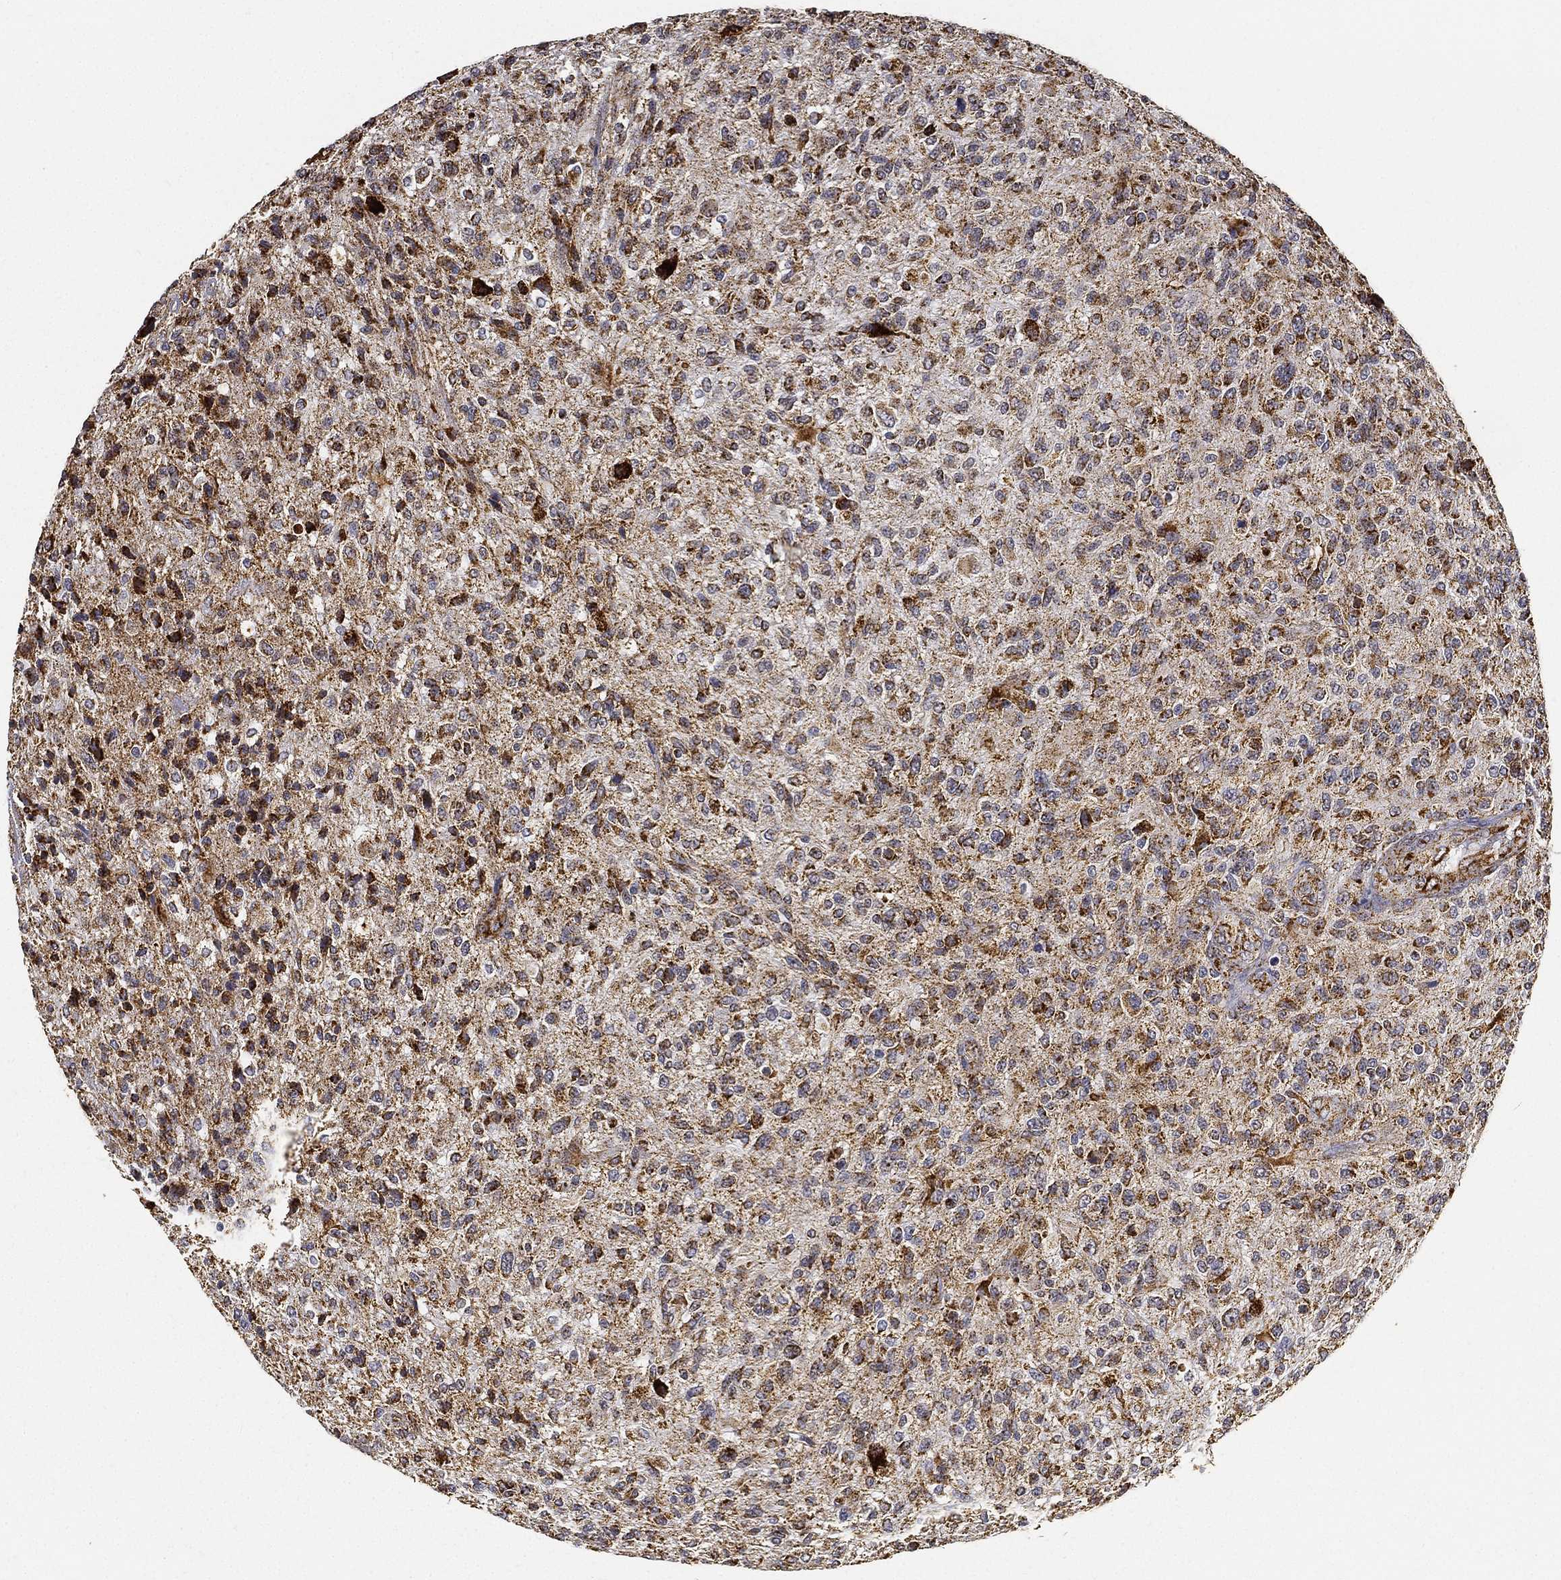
{"staining": {"intensity": "strong", "quantity": ">75%", "location": "cytoplasmic/membranous"}, "tissue": "glioma", "cell_type": "Tumor cells", "image_type": "cancer", "snomed": [{"axis": "morphology", "description": "Glioma, malignant, High grade"}, {"axis": "topography", "description": "Brain"}], "caption": "Immunohistochemistry (IHC) (DAB (3,3'-diaminobenzidine)) staining of malignant glioma (high-grade) shows strong cytoplasmic/membranous protein staining in about >75% of tumor cells.", "gene": "NDUFAB1", "patient": {"sex": "male", "age": 47}}